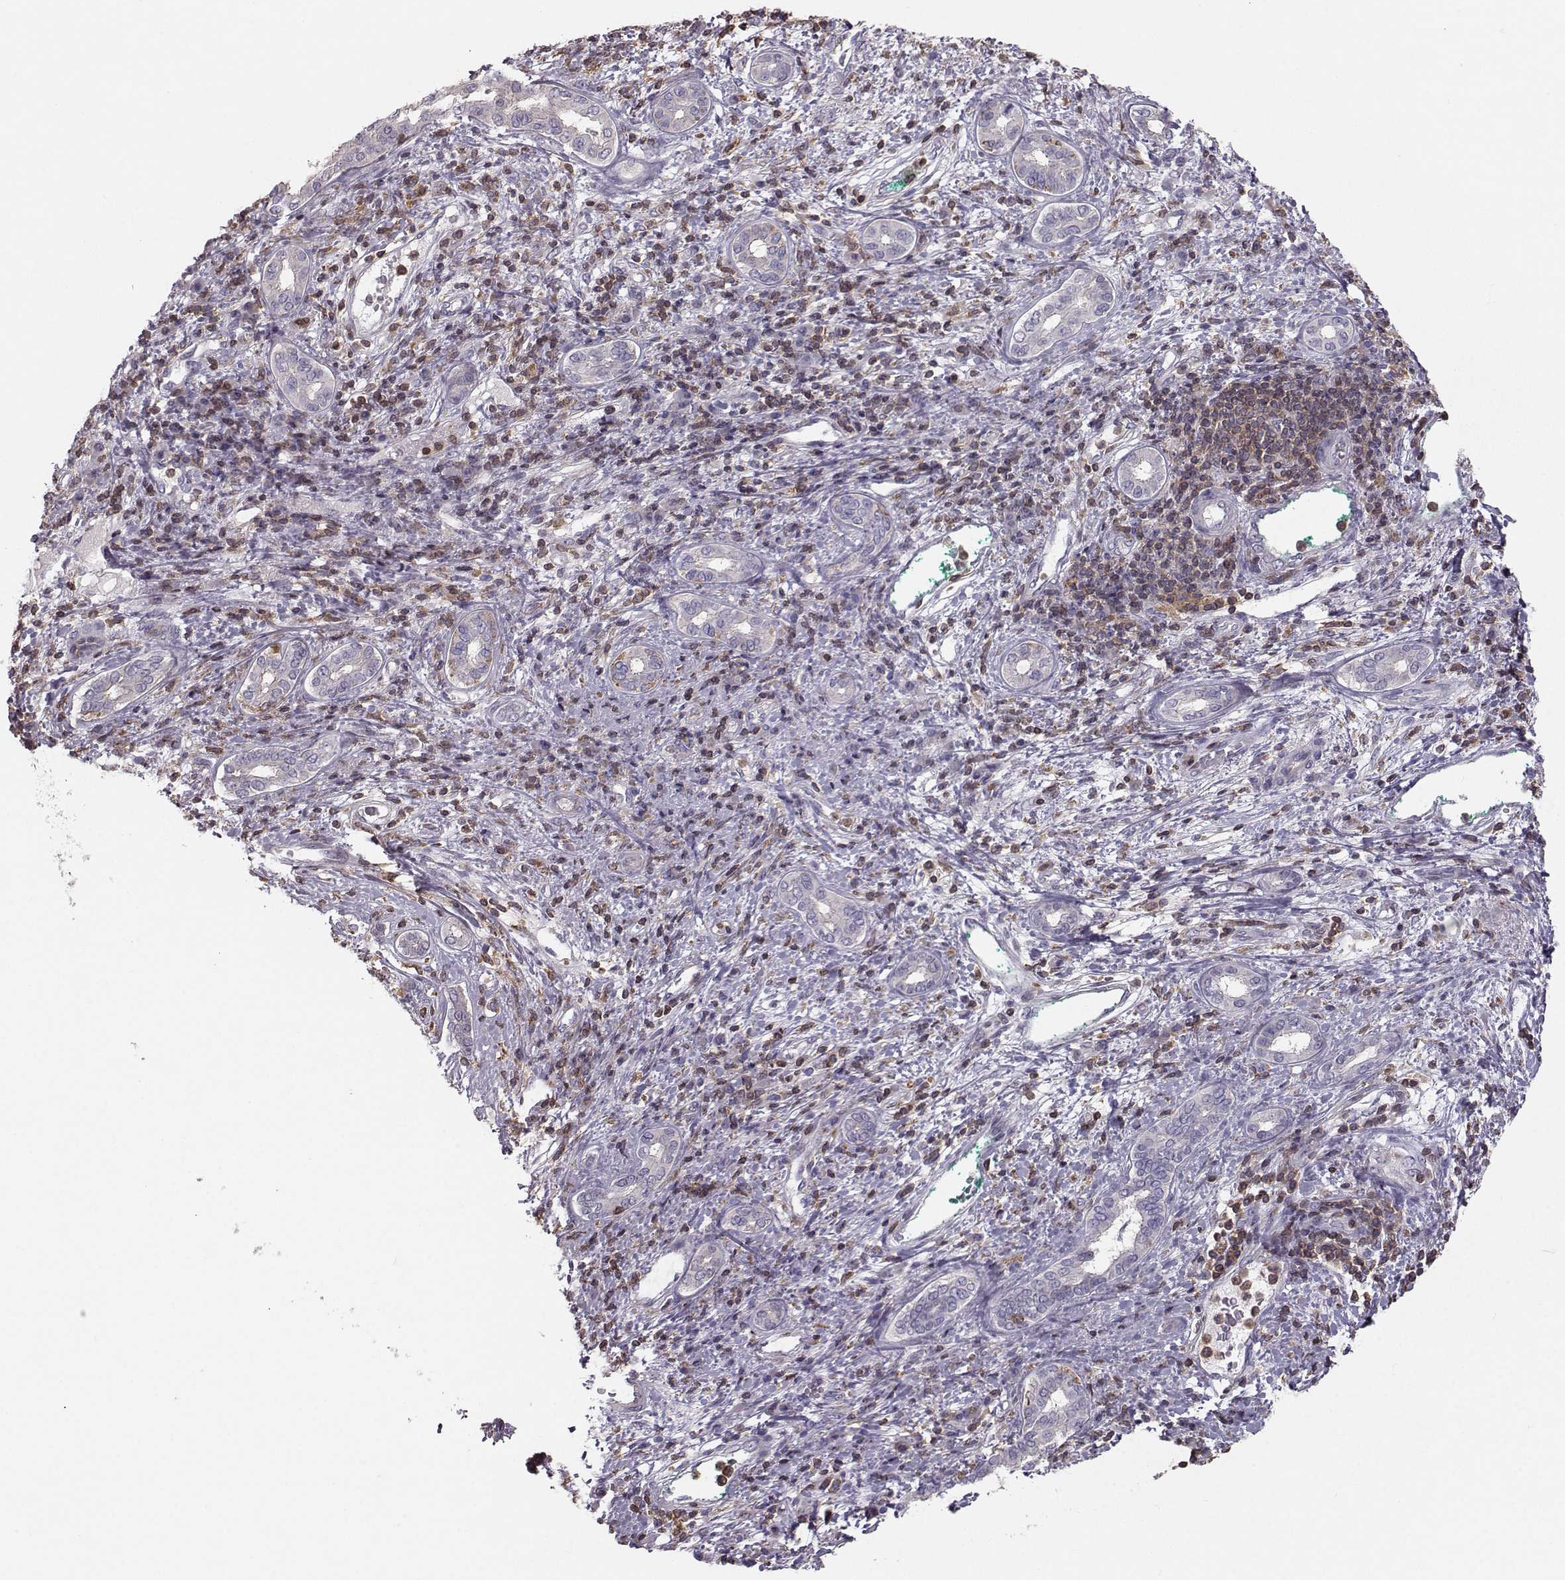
{"staining": {"intensity": "negative", "quantity": "none", "location": "none"}, "tissue": "liver cancer", "cell_type": "Tumor cells", "image_type": "cancer", "snomed": [{"axis": "morphology", "description": "Carcinoma, Hepatocellular, NOS"}, {"axis": "topography", "description": "Liver"}], "caption": "The micrograph demonstrates no significant staining in tumor cells of liver cancer (hepatocellular carcinoma). (DAB (3,3'-diaminobenzidine) immunohistochemistry (IHC) with hematoxylin counter stain).", "gene": "ZBTB32", "patient": {"sex": "male", "age": 65}}